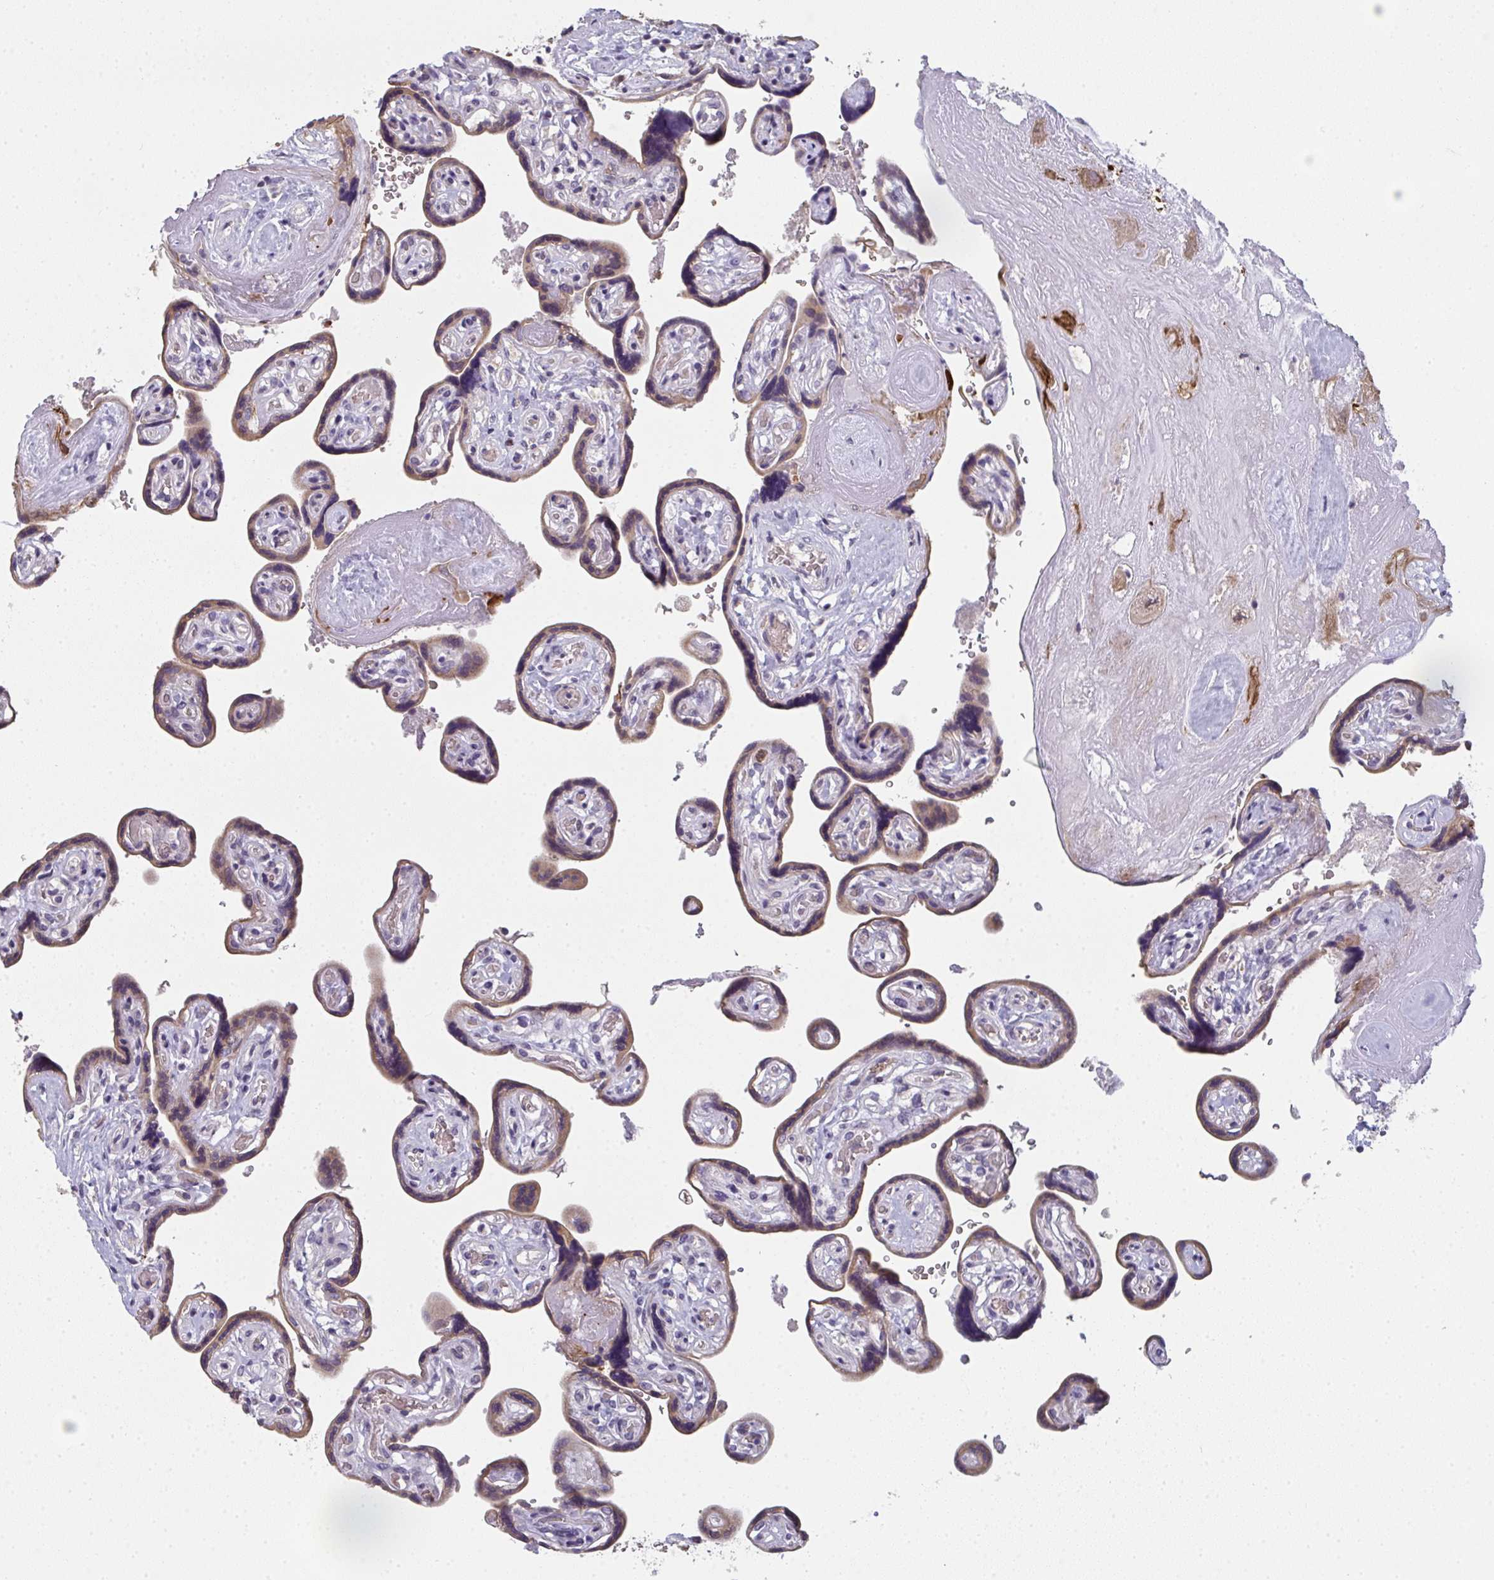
{"staining": {"intensity": "moderate", "quantity": ">75%", "location": "cytoplasmic/membranous"}, "tissue": "placenta", "cell_type": "Decidual cells", "image_type": "normal", "snomed": [{"axis": "morphology", "description": "Normal tissue, NOS"}, {"axis": "topography", "description": "Placenta"}], "caption": "Protein staining demonstrates moderate cytoplasmic/membranous positivity in approximately >75% of decidual cells in unremarkable placenta. (Stains: DAB (3,3'-diaminobenzidine) in brown, nuclei in blue, Microscopy: brightfield microscopy at high magnification).", "gene": "RIOK1", "patient": {"sex": "female", "age": 32}}